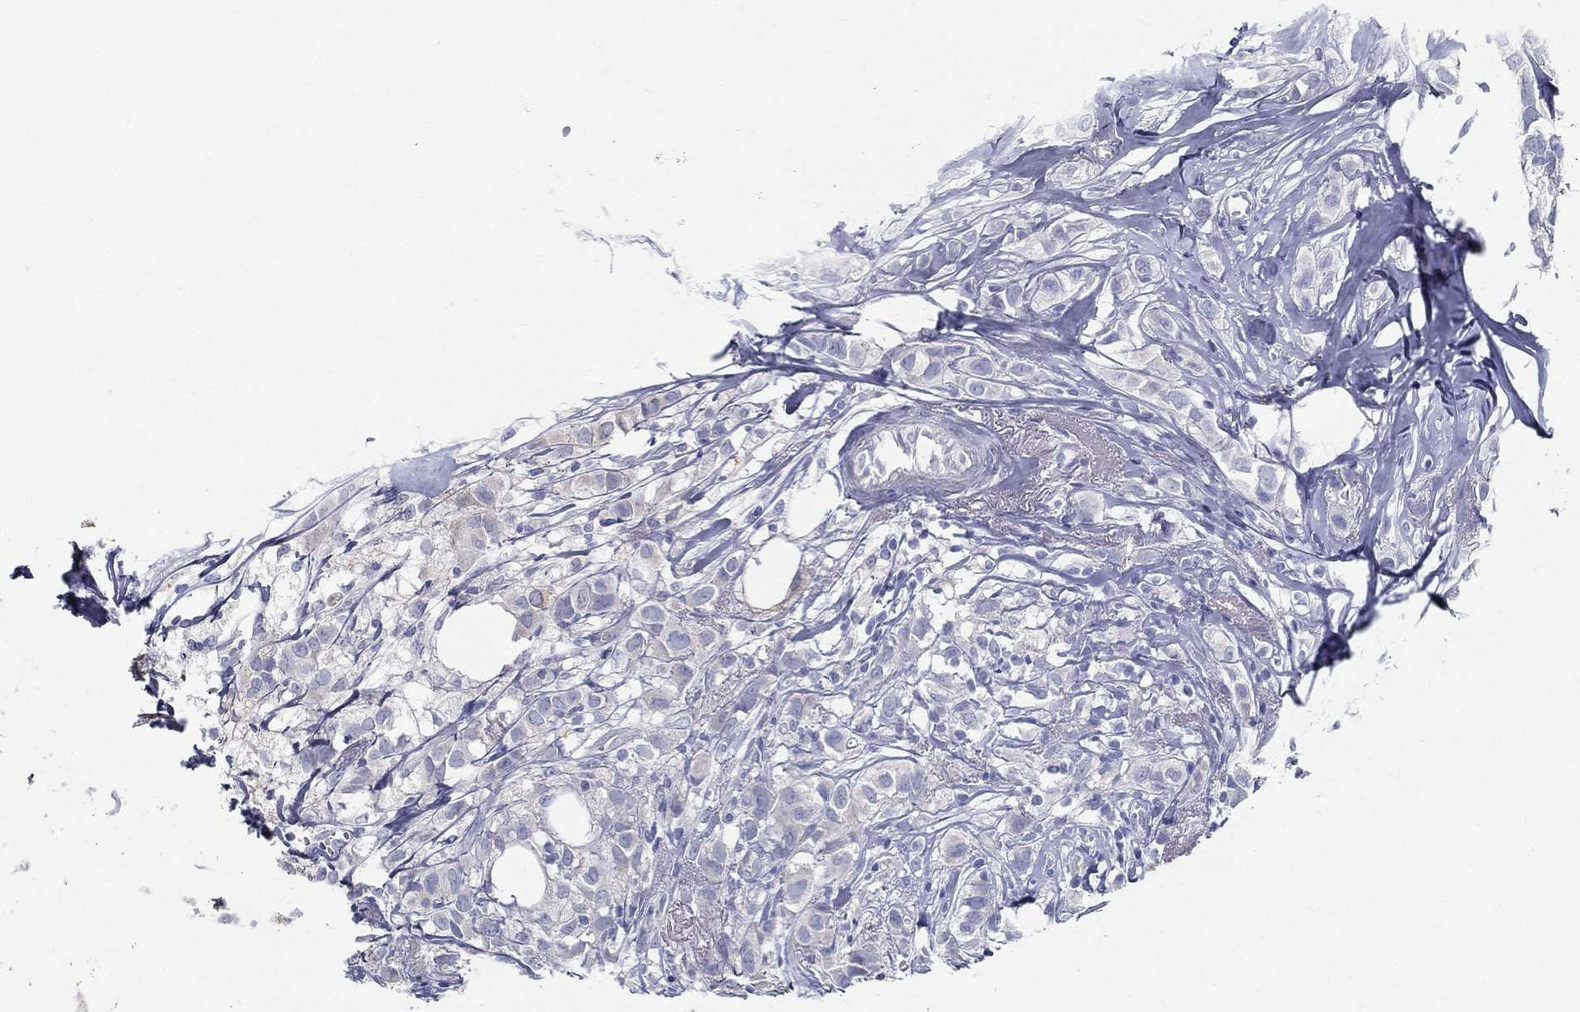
{"staining": {"intensity": "negative", "quantity": "none", "location": "none"}, "tissue": "breast cancer", "cell_type": "Tumor cells", "image_type": "cancer", "snomed": [{"axis": "morphology", "description": "Duct carcinoma"}, {"axis": "topography", "description": "Breast"}], "caption": "A photomicrograph of human breast cancer (invasive ductal carcinoma) is negative for staining in tumor cells. (IHC, brightfield microscopy, high magnification).", "gene": "STS", "patient": {"sex": "female", "age": 85}}